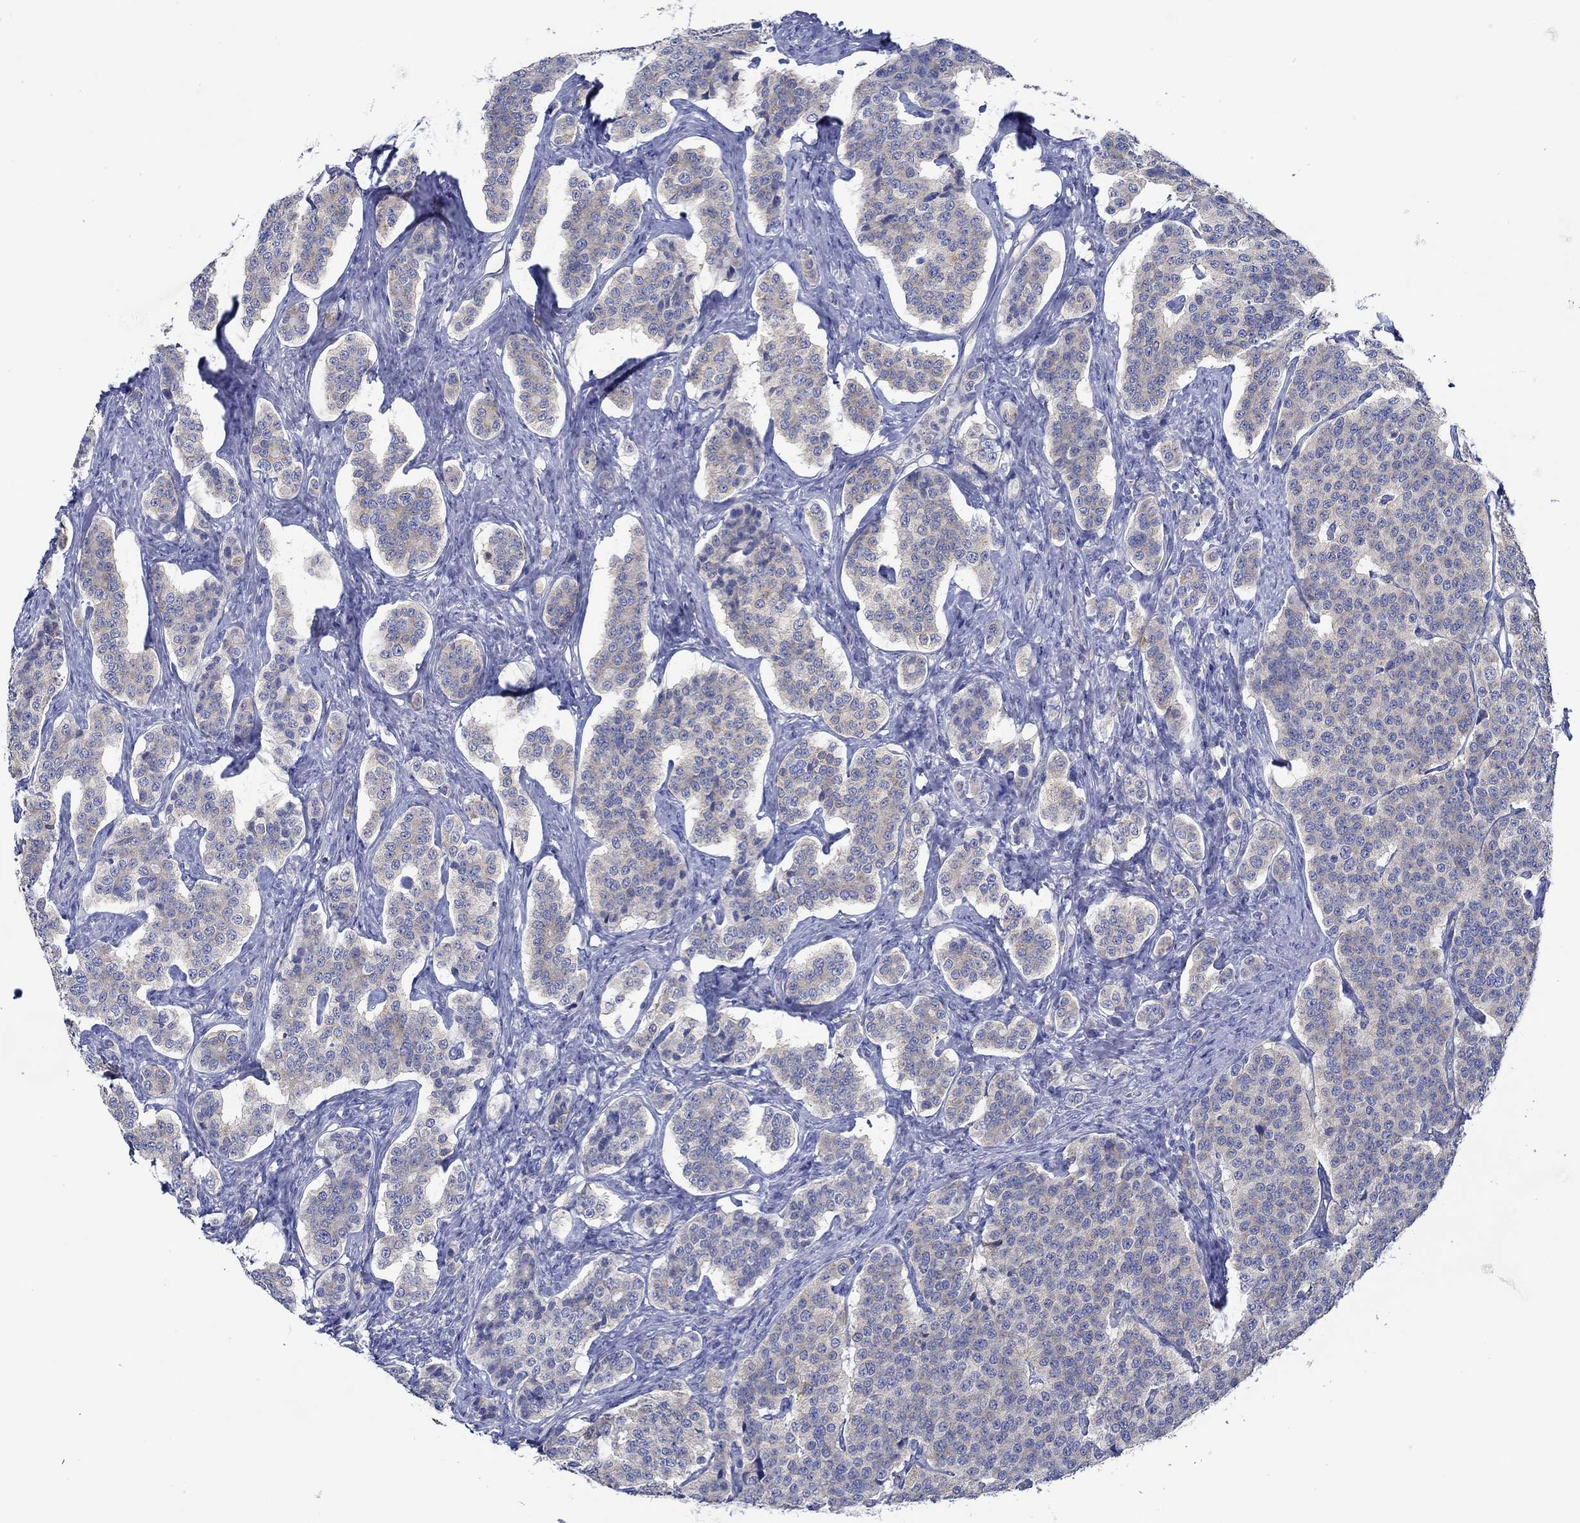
{"staining": {"intensity": "weak", "quantity": "<25%", "location": "cytoplasmic/membranous"}, "tissue": "carcinoid", "cell_type": "Tumor cells", "image_type": "cancer", "snomed": [{"axis": "morphology", "description": "Carcinoid, malignant, NOS"}, {"axis": "topography", "description": "Small intestine"}], "caption": "Image shows no significant protein staining in tumor cells of carcinoid.", "gene": "SLC27A3", "patient": {"sex": "female", "age": 58}}